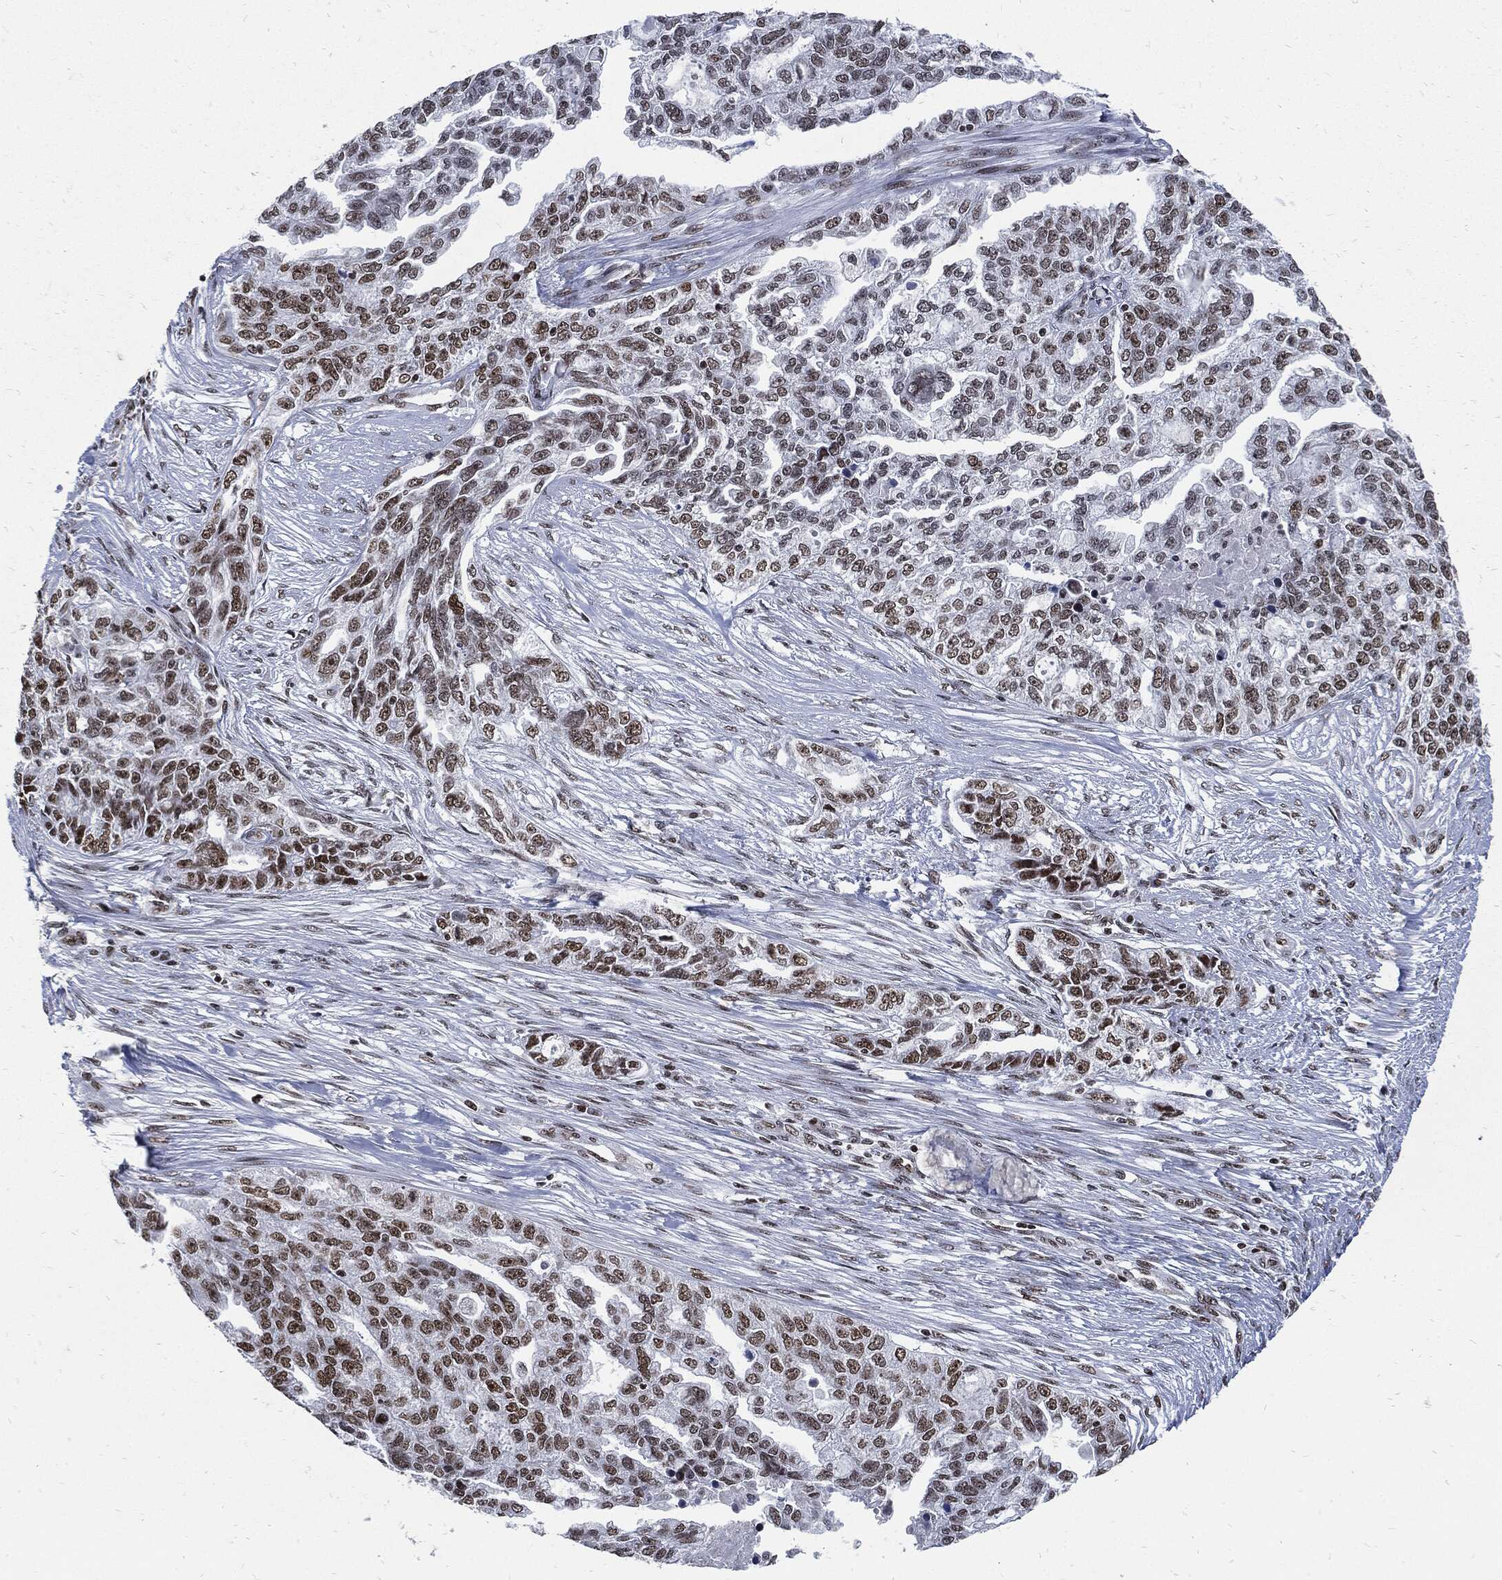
{"staining": {"intensity": "moderate", "quantity": ">75%", "location": "nuclear"}, "tissue": "ovarian cancer", "cell_type": "Tumor cells", "image_type": "cancer", "snomed": [{"axis": "morphology", "description": "Cystadenocarcinoma, serous, NOS"}, {"axis": "topography", "description": "Ovary"}], "caption": "High-magnification brightfield microscopy of ovarian cancer (serous cystadenocarcinoma) stained with DAB (brown) and counterstained with hematoxylin (blue). tumor cells exhibit moderate nuclear expression is identified in approximately>75% of cells. The staining was performed using DAB to visualize the protein expression in brown, while the nuclei were stained in blue with hematoxylin (Magnification: 20x).", "gene": "TERF2", "patient": {"sex": "female", "age": 51}}